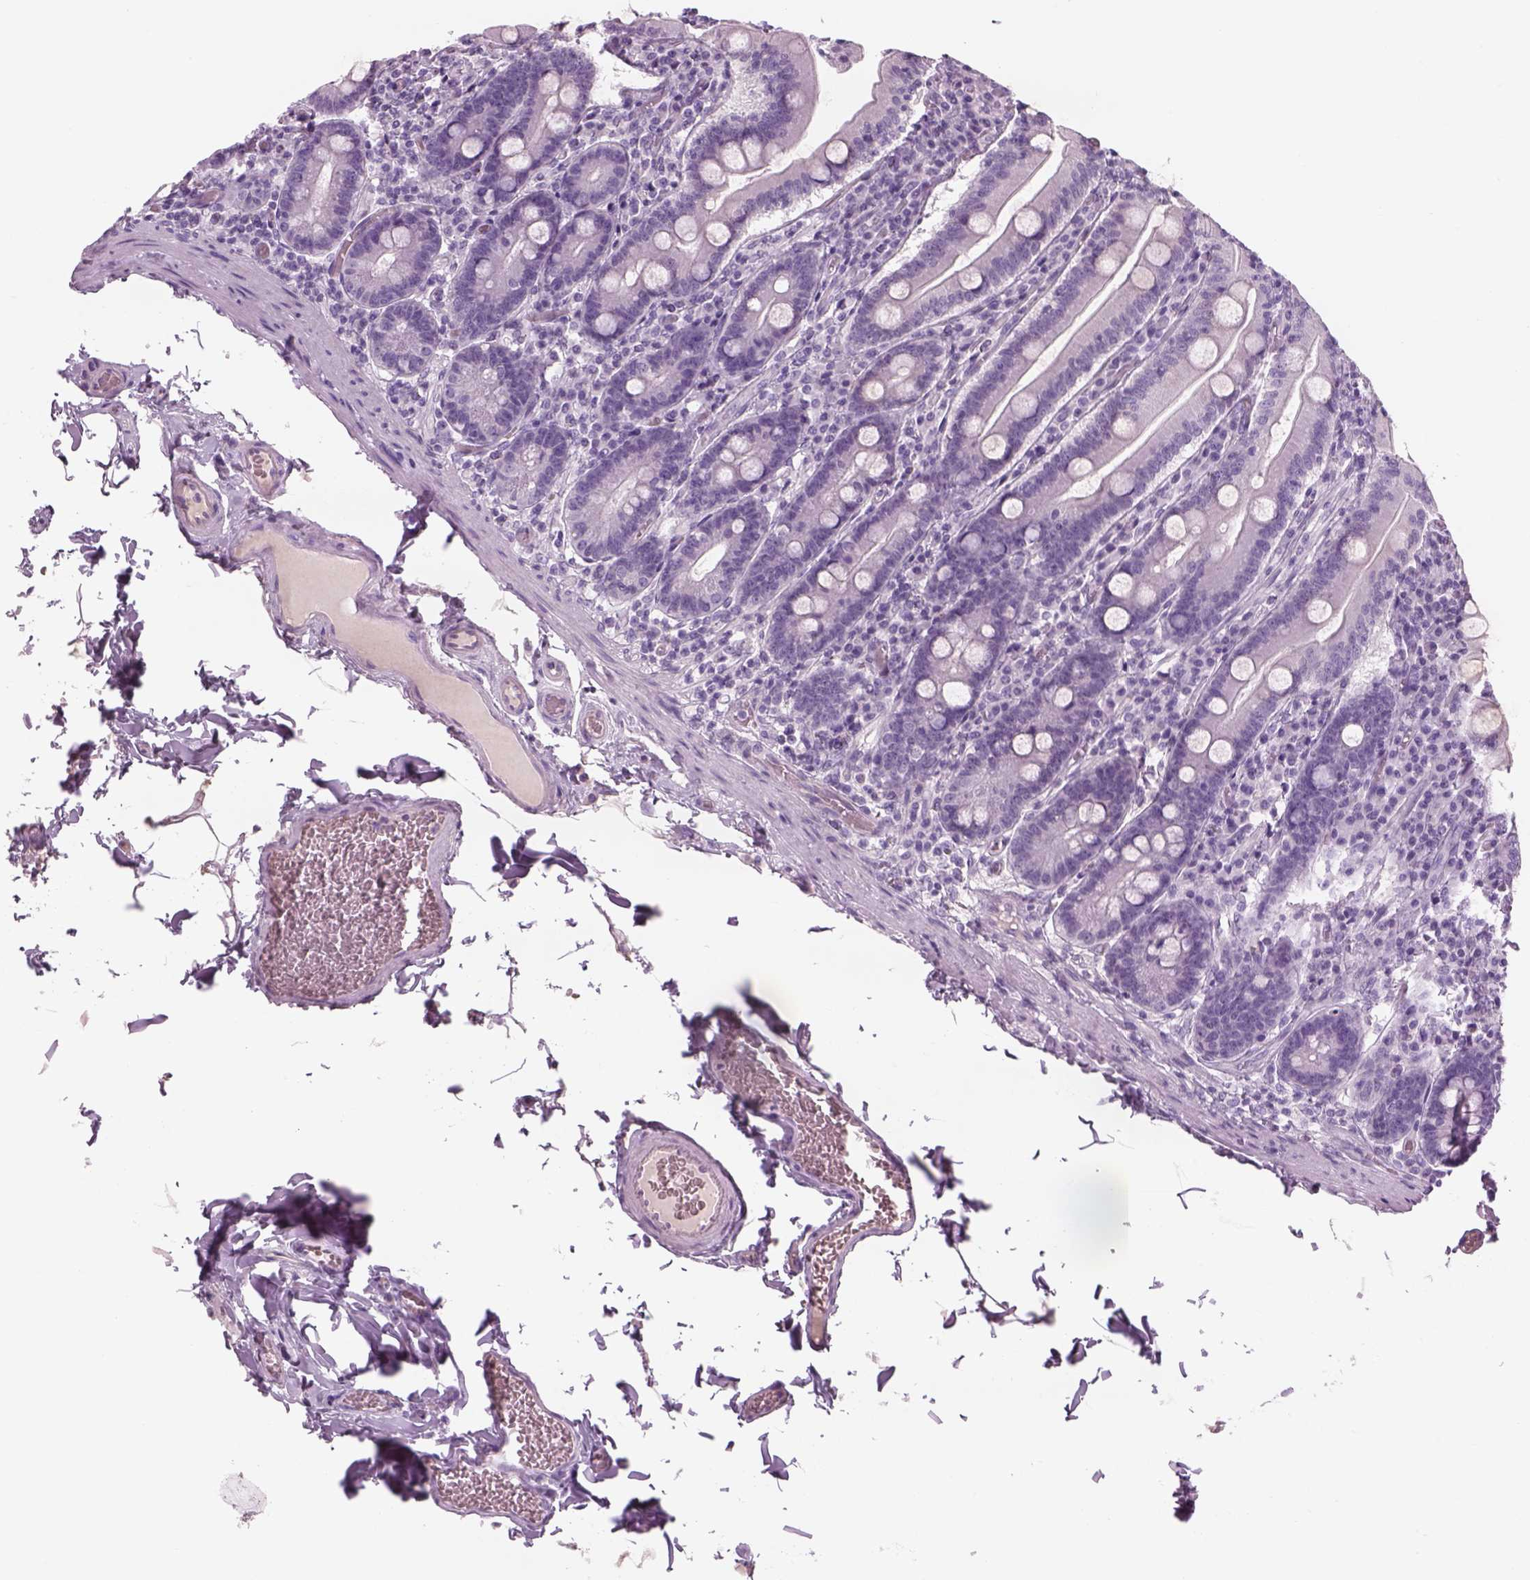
{"staining": {"intensity": "negative", "quantity": "none", "location": "none"}, "tissue": "small intestine", "cell_type": "Glandular cells", "image_type": "normal", "snomed": [{"axis": "morphology", "description": "Normal tissue, NOS"}, {"axis": "topography", "description": "Small intestine"}], "caption": "IHC of normal small intestine exhibits no expression in glandular cells.", "gene": "GAS2L2", "patient": {"sex": "male", "age": 37}}